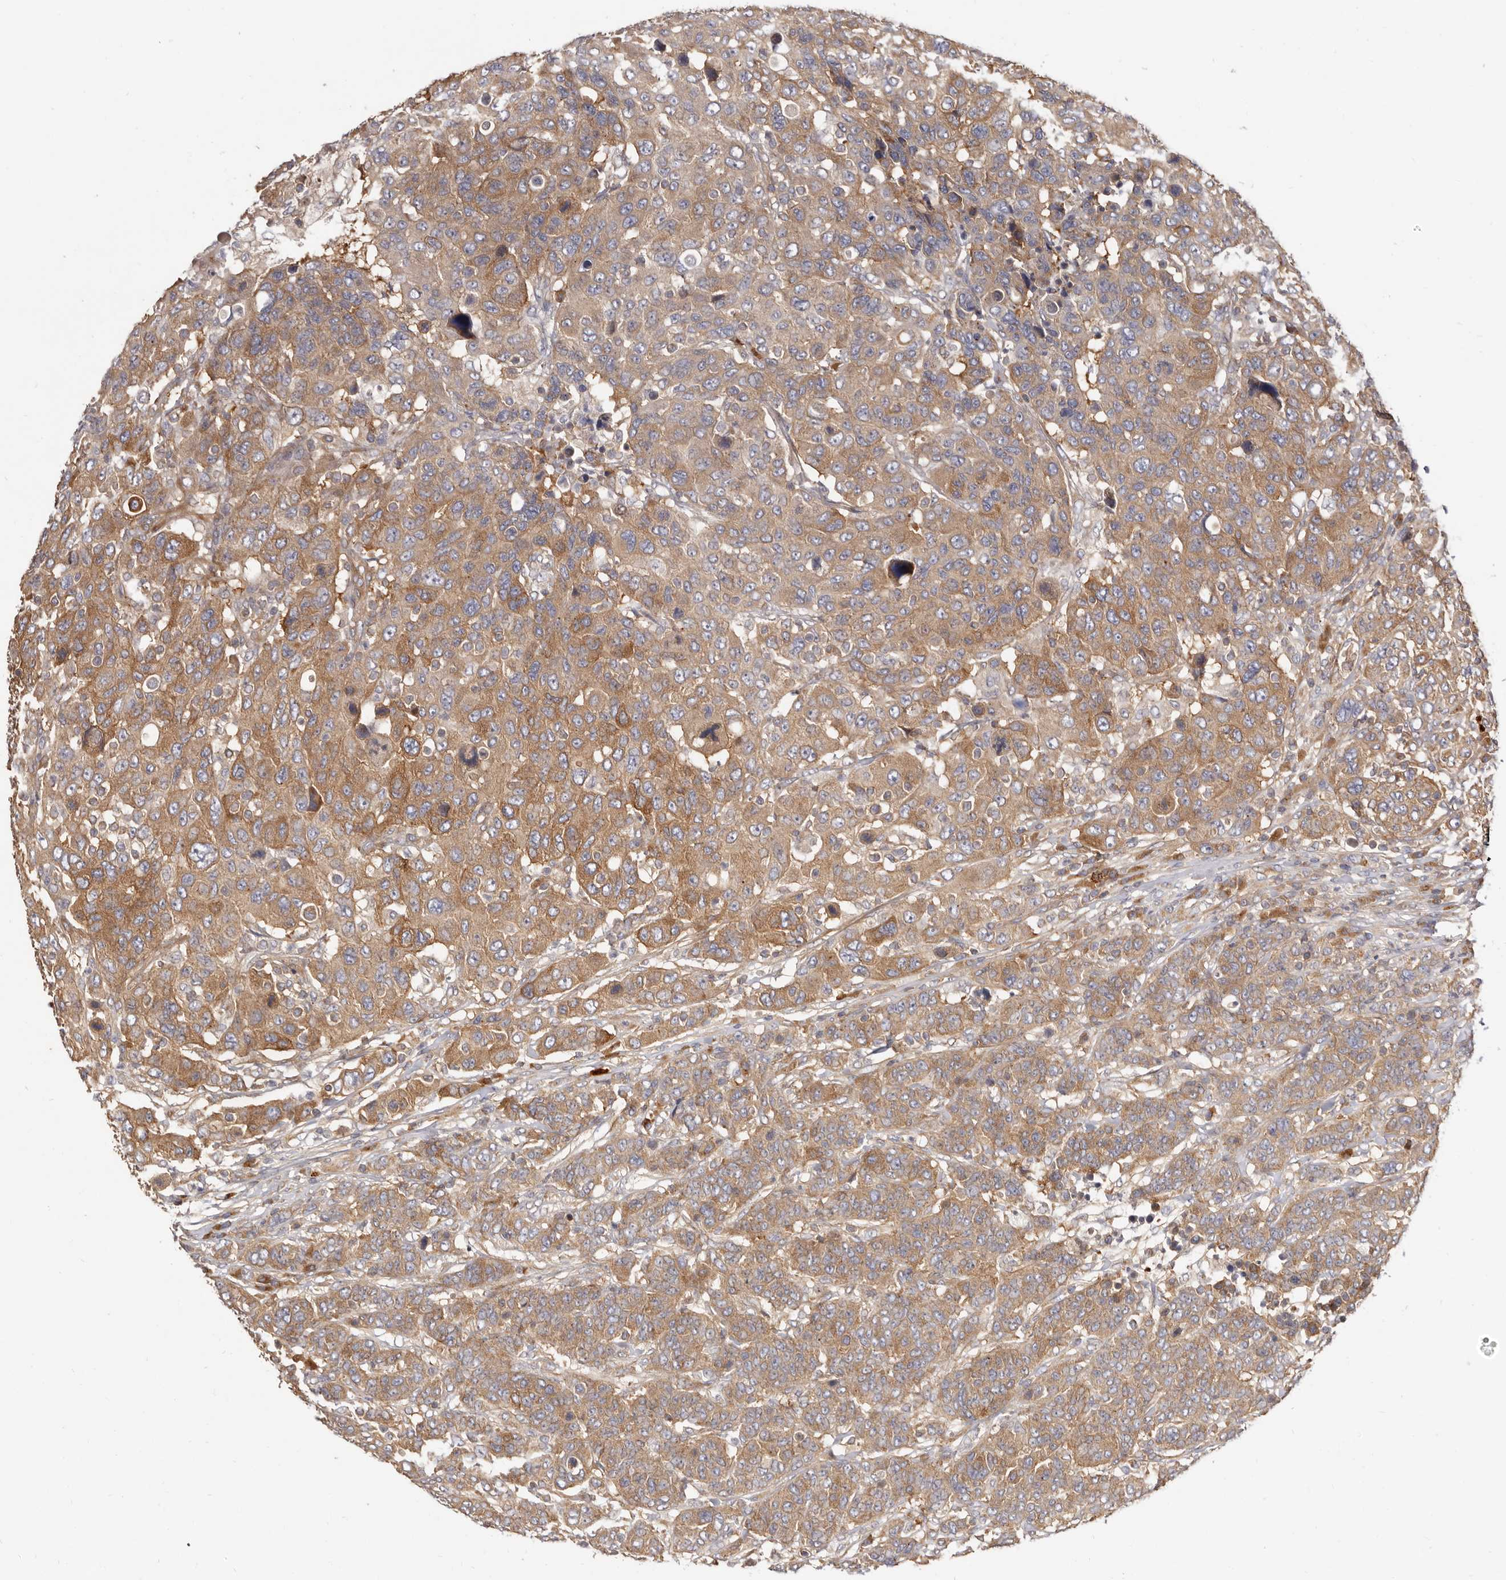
{"staining": {"intensity": "moderate", "quantity": ">75%", "location": "cytoplasmic/membranous"}, "tissue": "breast cancer", "cell_type": "Tumor cells", "image_type": "cancer", "snomed": [{"axis": "morphology", "description": "Duct carcinoma"}, {"axis": "topography", "description": "Breast"}], "caption": "Tumor cells exhibit medium levels of moderate cytoplasmic/membranous positivity in about >75% of cells in human breast infiltrating ductal carcinoma.", "gene": "ADAMTS20", "patient": {"sex": "female", "age": 37}}